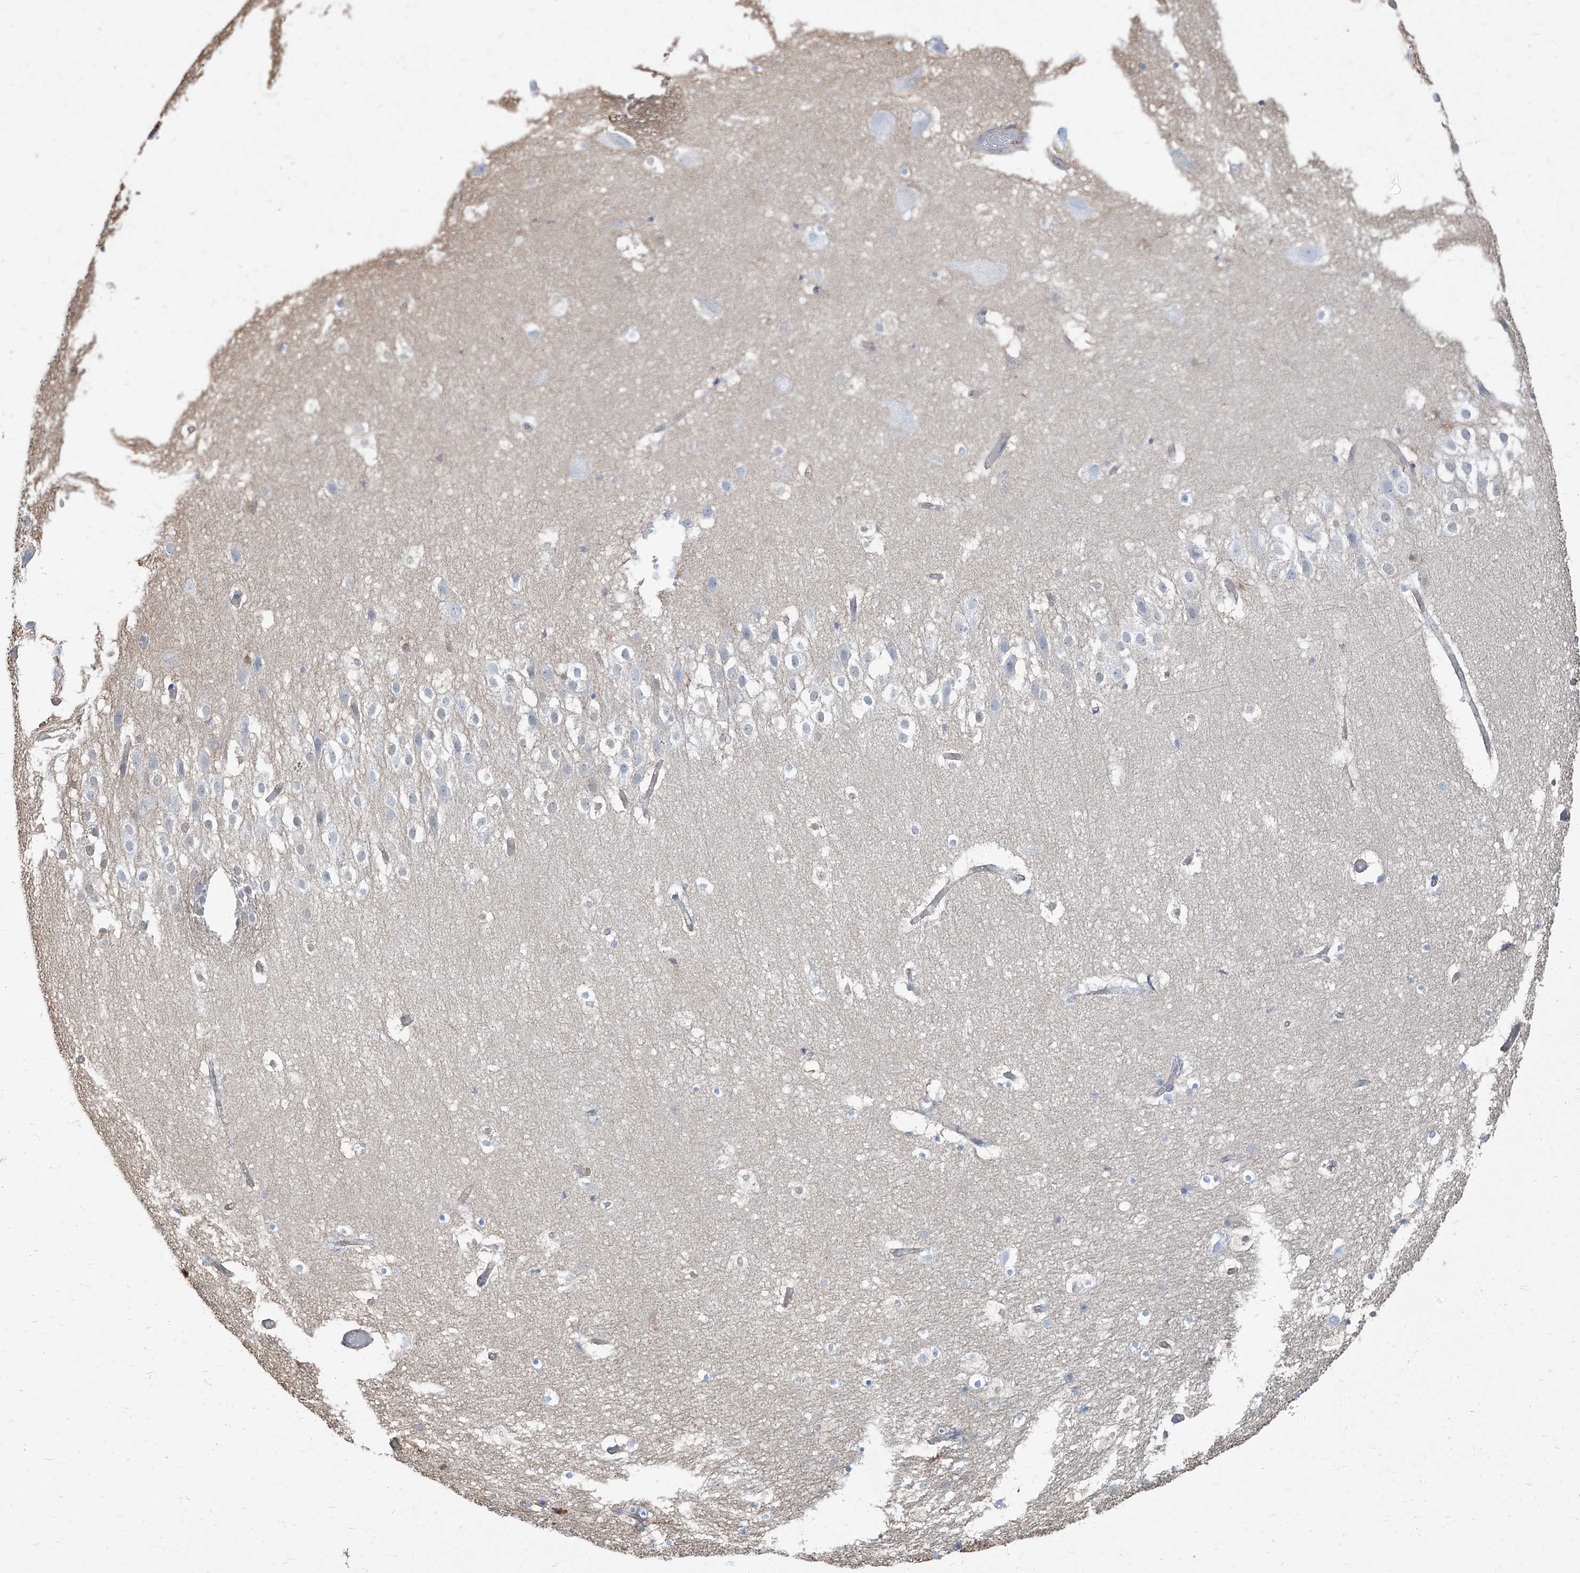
{"staining": {"intensity": "negative", "quantity": "none", "location": "none"}, "tissue": "hippocampus", "cell_type": "Glial cells", "image_type": "normal", "snomed": [{"axis": "morphology", "description": "Normal tissue, NOS"}, {"axis": "topography", "description": "Hippocampus"}], "caption": "This photomicrograph is of unremarkable hippocampus stained with IHC to label a protein in brown with the nuclei are counter-stained blue. There is no positivity in glial cells. (DAB immunohistochemistry with hematoxylin counter stain).", "gene": "TXLNB", "patient": {"sex": "female", "age": 52}}